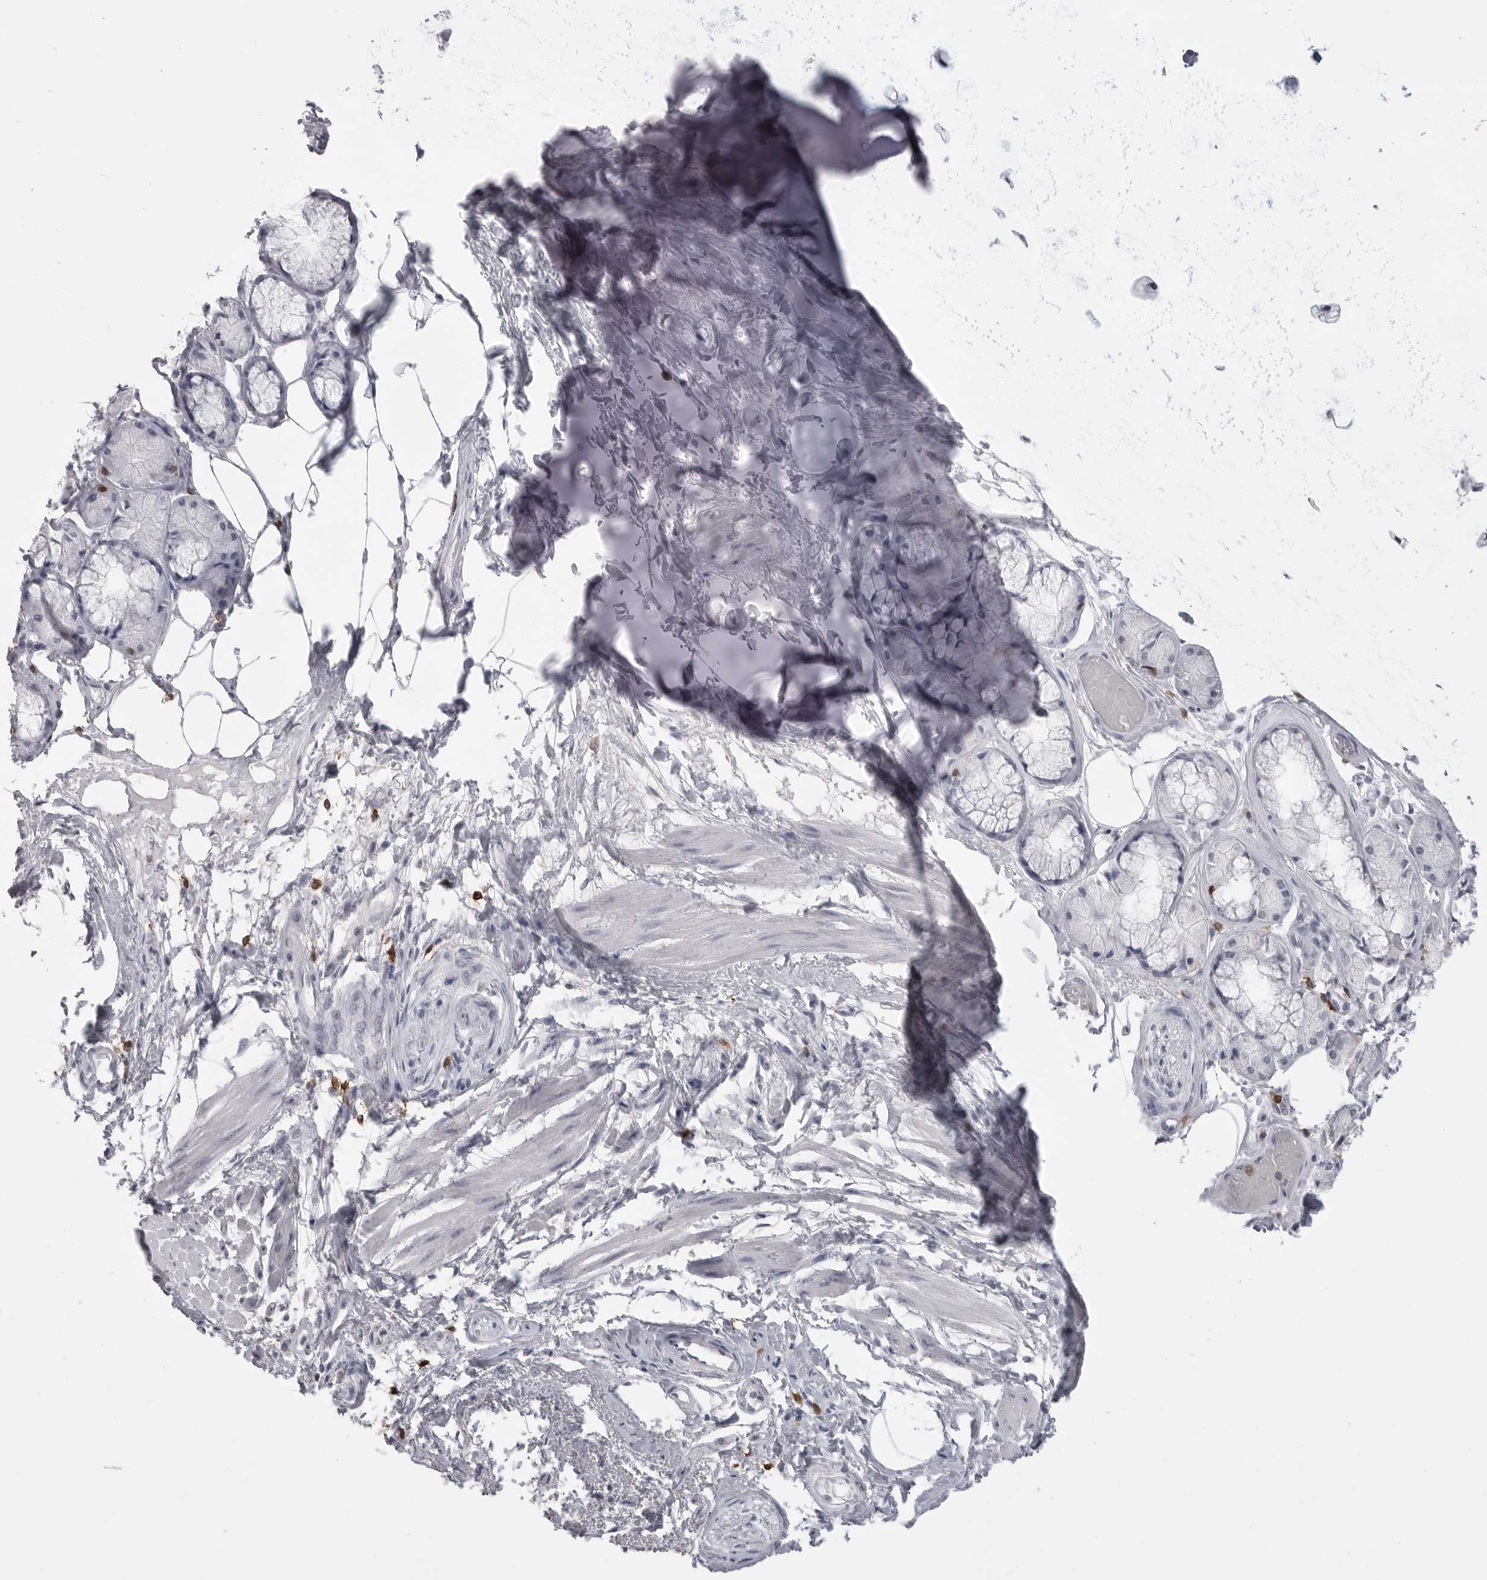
{"staining": {"intensity": "negative", "quantity": "none", "location": "none"}, "tissue": "adipose tissue", "cell_type": "Adipocytes", "image_type": "normal", "snomed": [{"axis": "morphology", "description": "Normal tissue, NOS"}, {"axis": "topography", "description": "Bronchus"}], "caption": "A micrograph of adipose tissue stained for a protein shows no brown staining in adipocytes. (DAB immunohistochemistry (IHC) visualized using brightfield microscopy, high magnification).", "gene": "ITGAL", "patient": {"sex": "male", "age": 66}}